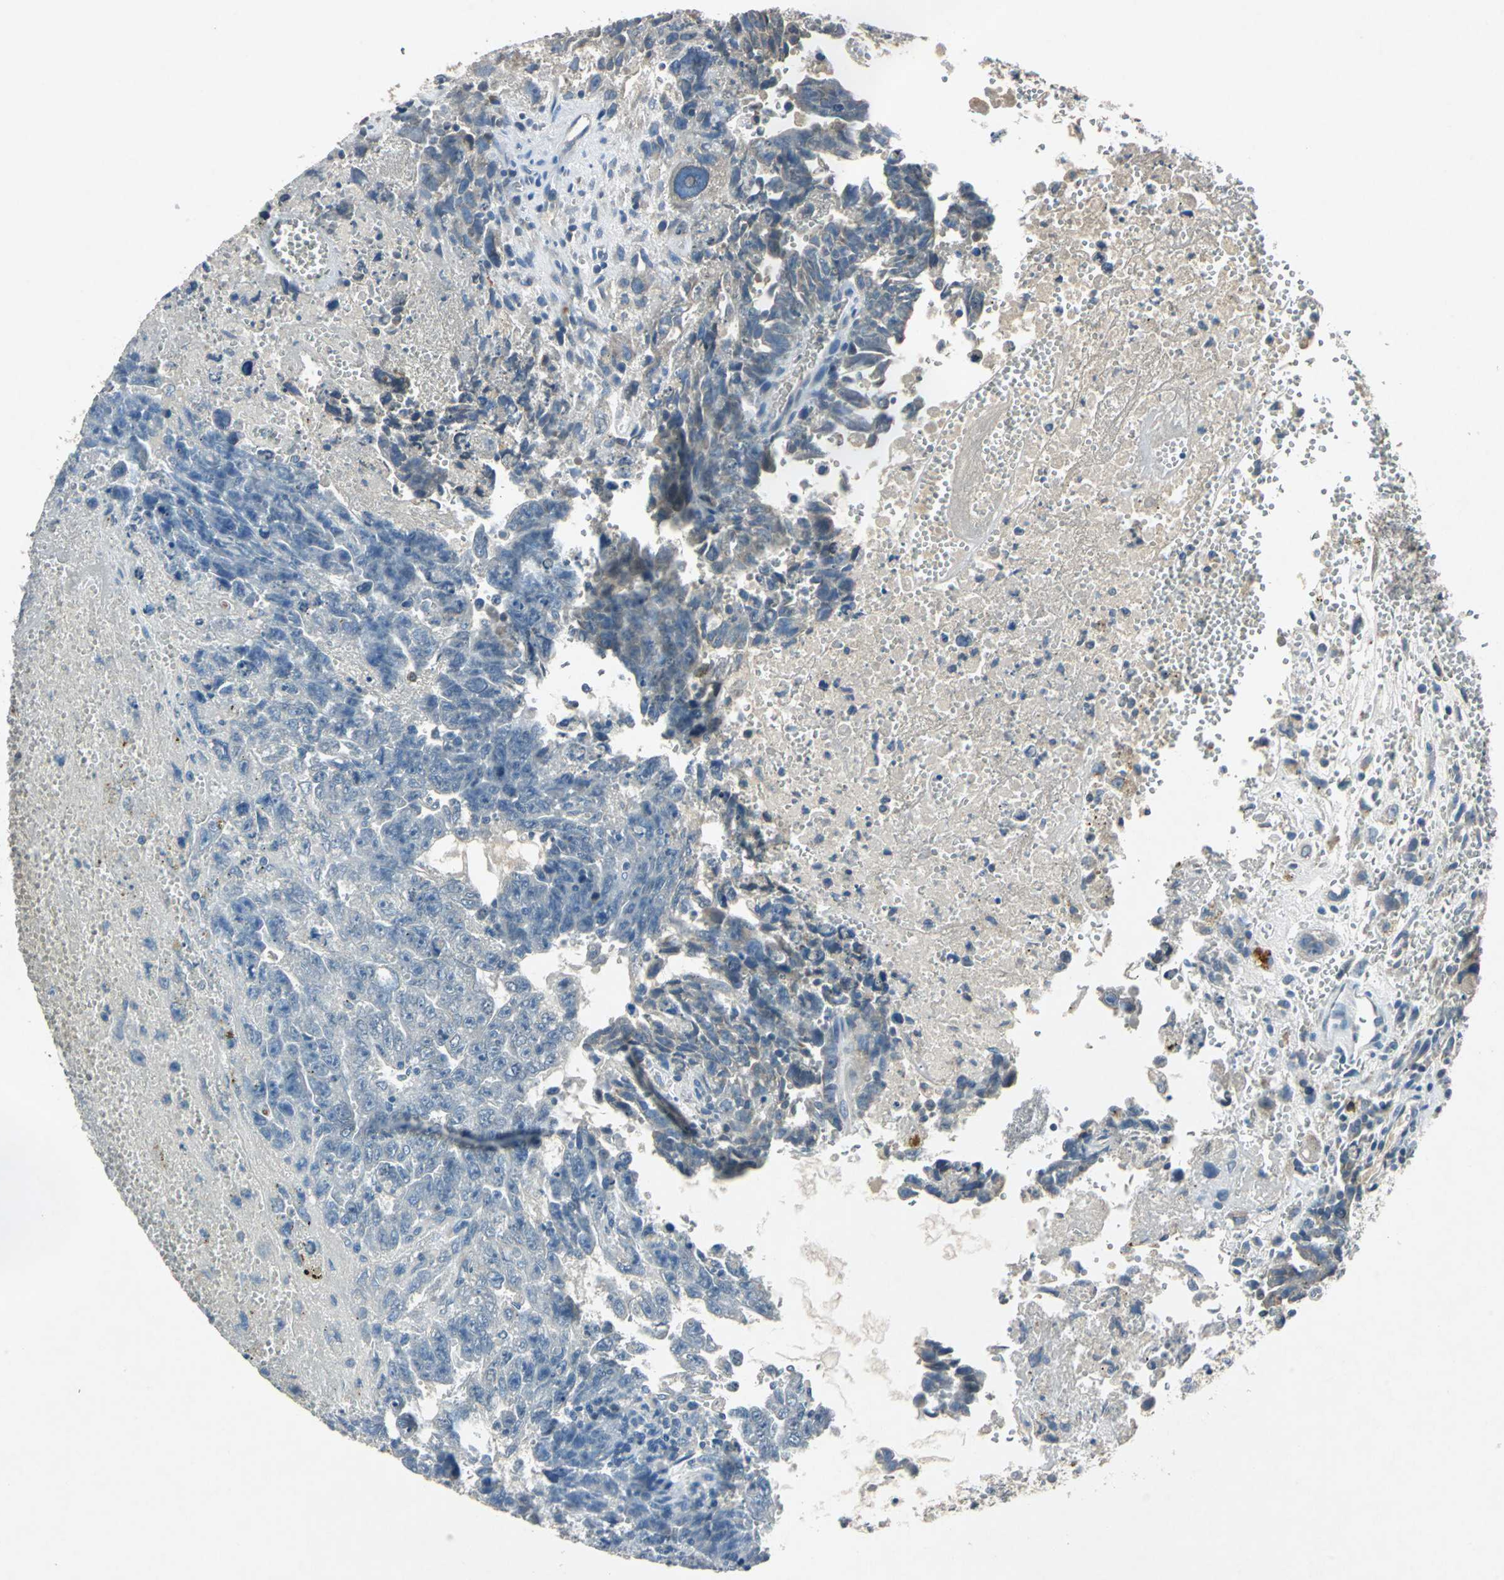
{"staining": {"intensity": "negative", "quantity": "none", "location": "none"}, "tissue": "testis cancer", "cell_type": "Tumor cells", "image_type": "cancer", "snomed": [{"axis": "morphology", "description": "Carcinoma, Embryonal, NOS"}, {"axis": "topography", "description": "Testis"}], "caption": "This is an IHC image of human testis cancer. There is no positivity in tumor cells.", "gene": "SLC2A13", "patient": {"sex": "male", "age": 28}}